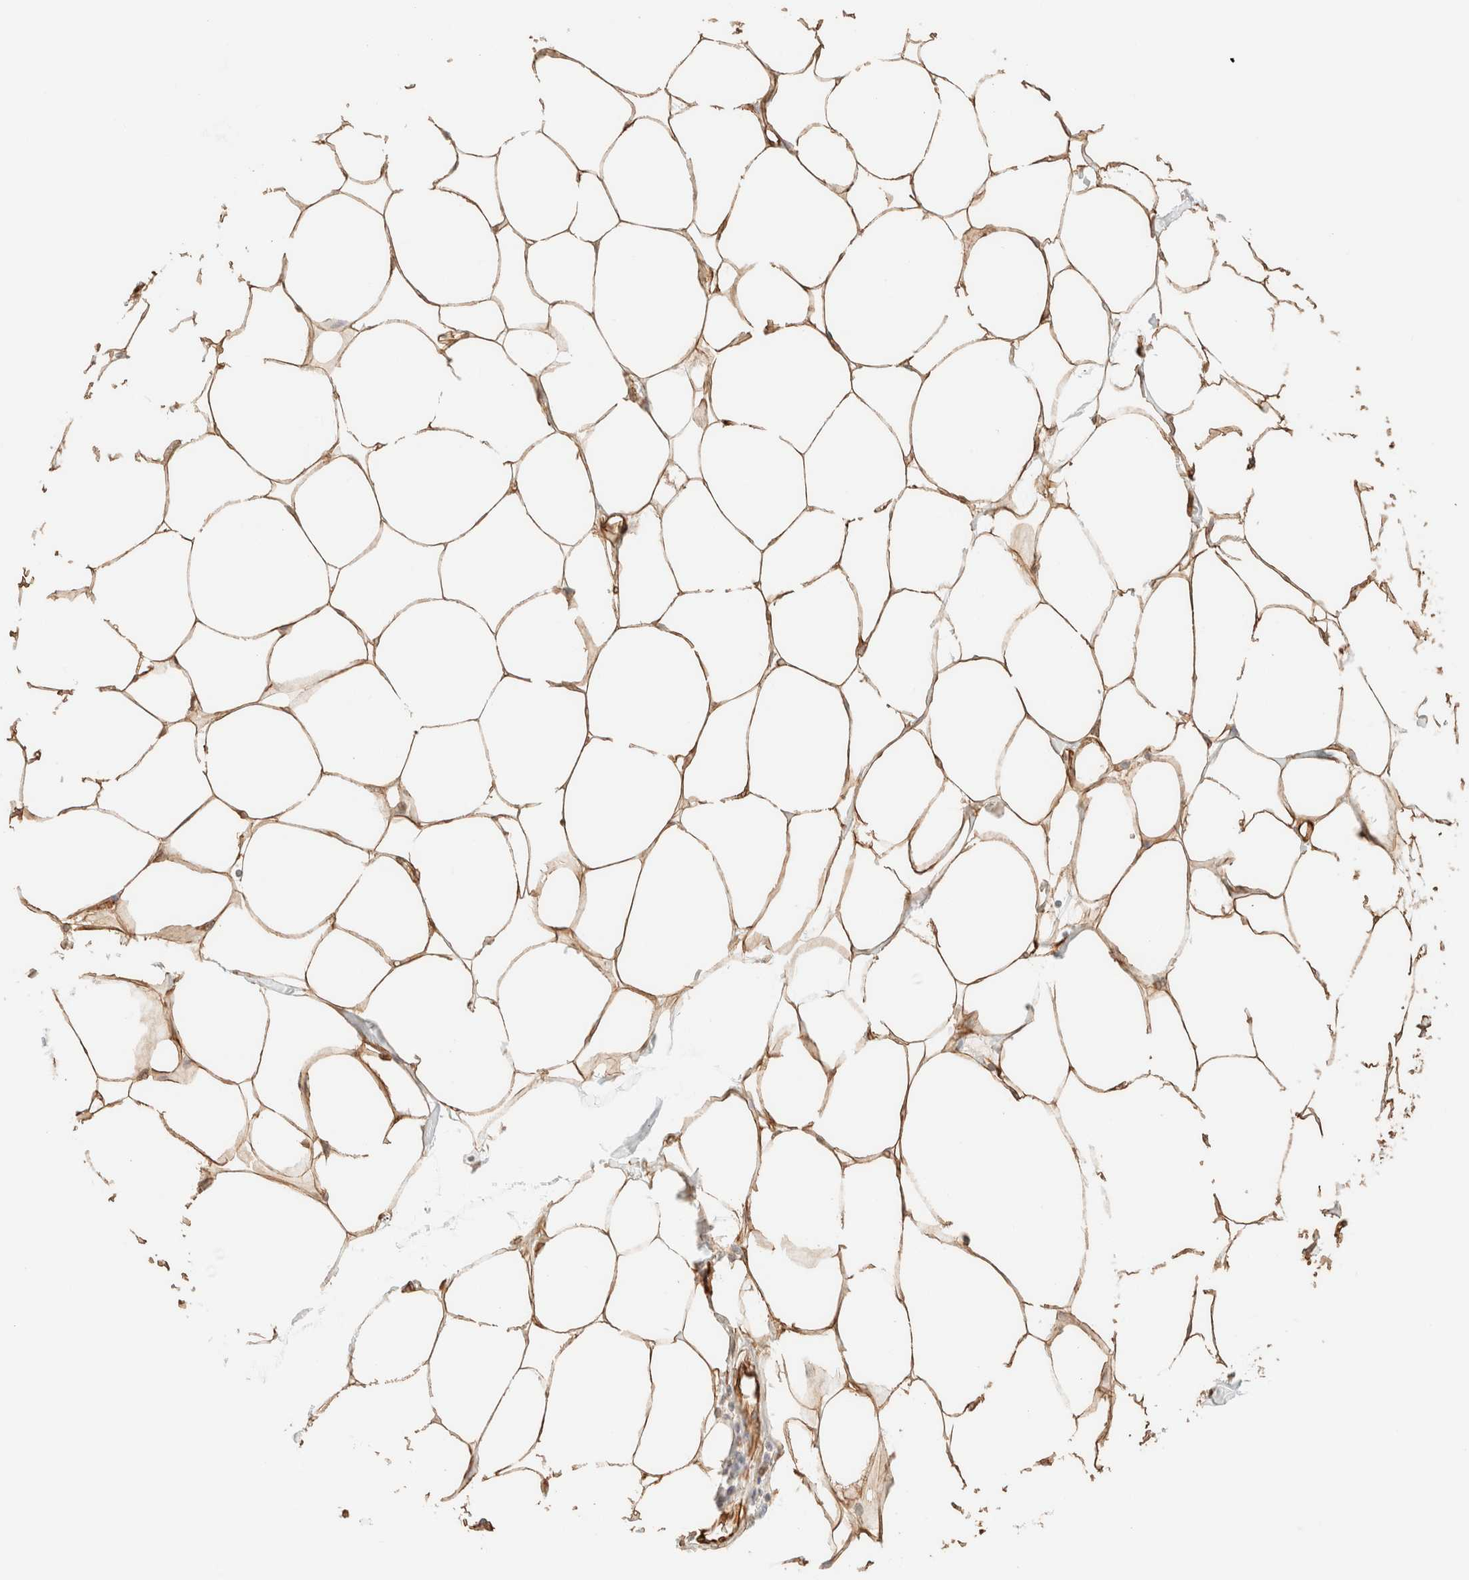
{"staining": {"intensity": "moderate", "quantity": ">75%", "location": "cytoplasmic/membranous,nuclear"}, "tissue": "adipose tissue", "cell_type": "Adipocytes", "image_type": "normal", "snomed": [{"axis": "morphology", "description": "Normal tissue, NOS"}, {"axis": "morphology", "description": "Adenocarcinoma, NOS"}, {"axis": "topography", "description": "Colon"}, {"axis": "topography", "description": "Peripheral nerve tissue"}], "caption": "IHC staining of unremarkable adipose tissue, which demonstrates medium levels of moderate cytoplasmic/membranous,nuclear expression in approximately >75% of adipocytes indicating moderate cytoplasmic/membranous,nuclear protein staining. The staining was performed using DAB (brown) for protein detection and nuclei were counterstained in hematoxylin (blue).", "gene": "ZSCAN18", "patient": {"sex": "male", "age": 14}}